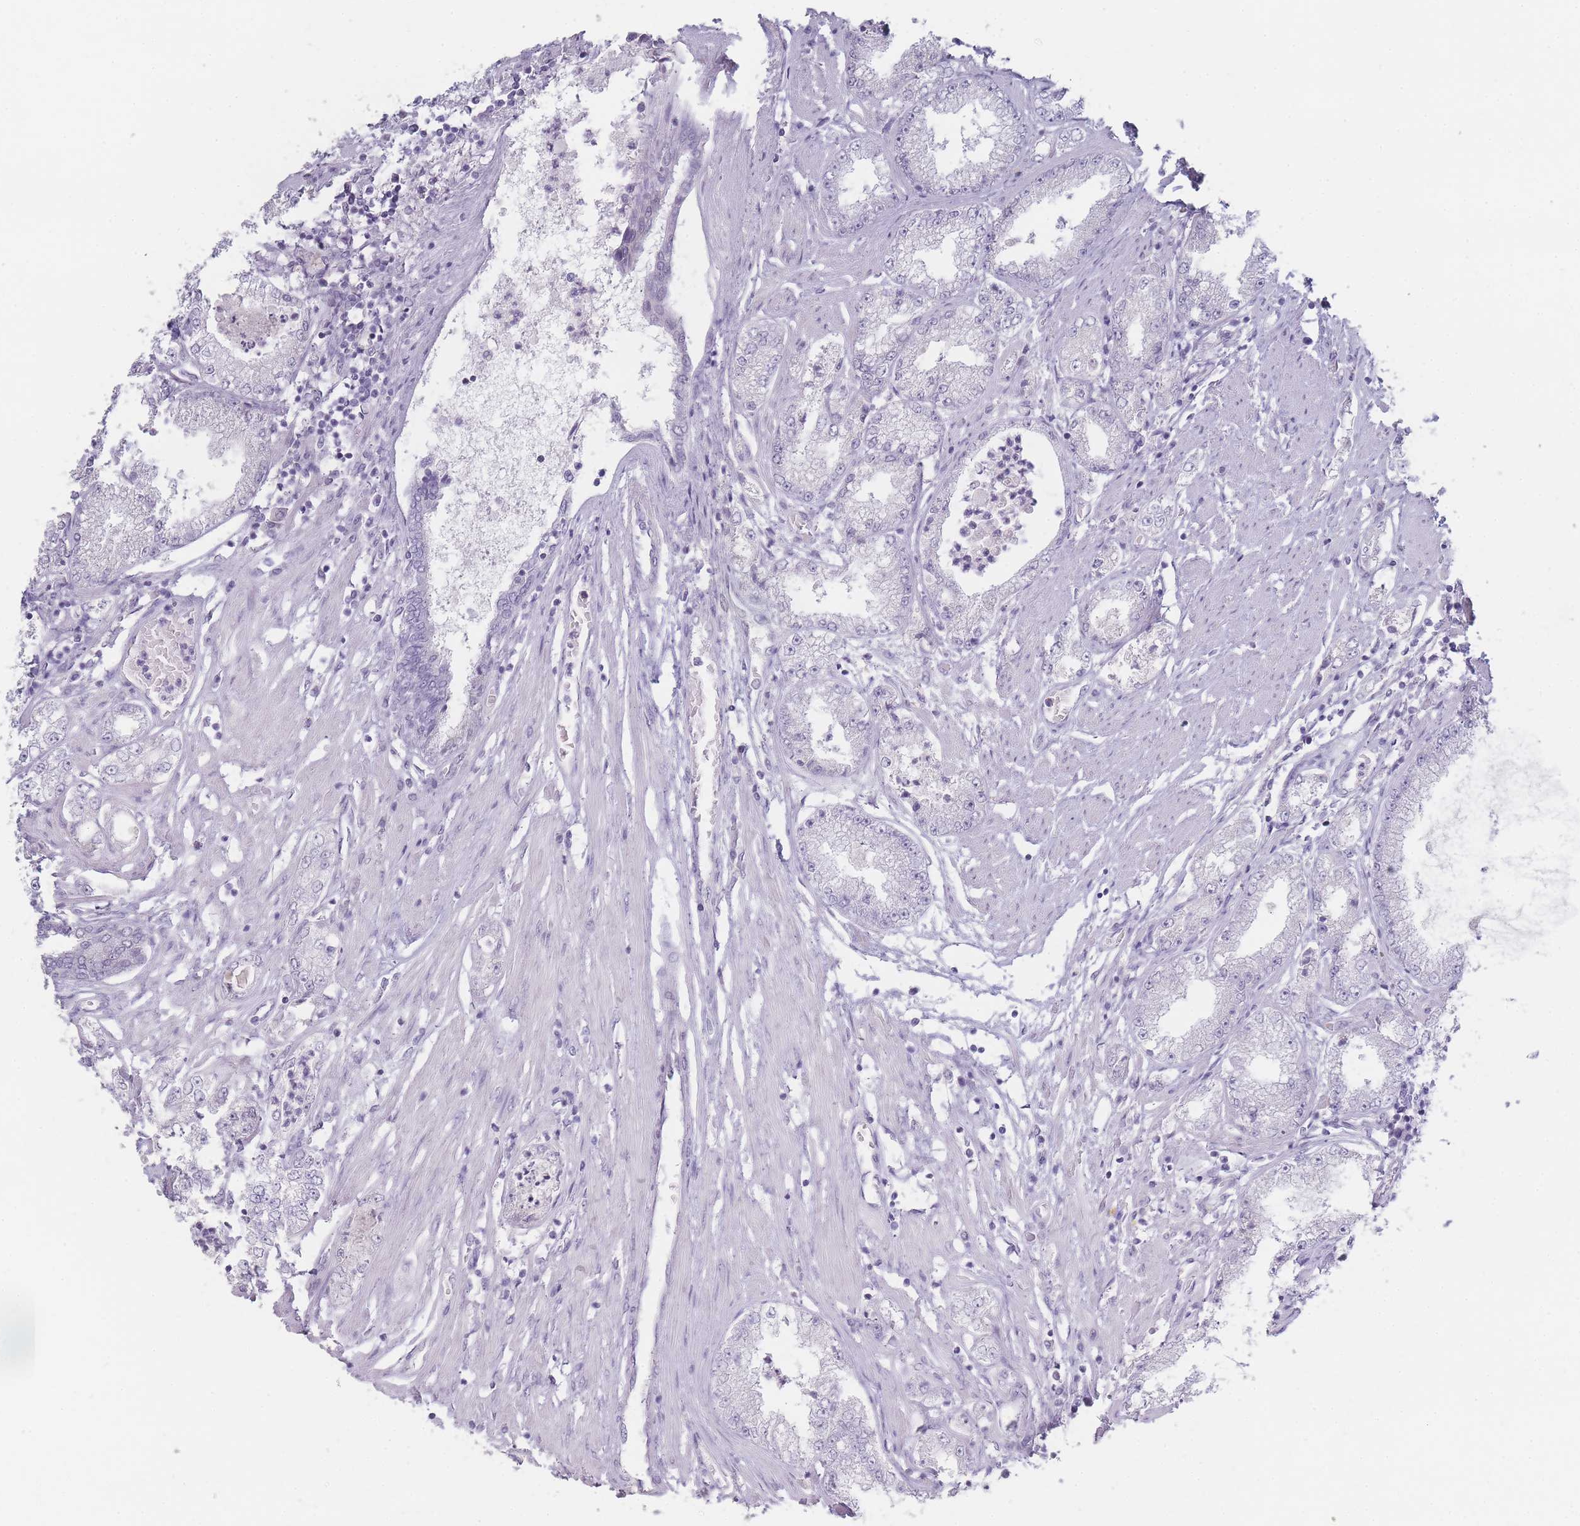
{"staining": {"intensity": "negative", "quantity": "none", "location": "none"}, "tissue": "prostate cancer", "cell_type": "Tumor cells", "image_type": "cancer", "snomed": [{"axis": "morphology", "description": "Adenocarcinoma, High grade"}, {"axis": "topography", "description": "Prostate"}], "caption": "Immunohistochemical staining of prostate cancer demonstrates no significant expression in tumor cells.", "gene": "INS", "patient": {"sex": "male", "age": 69}}